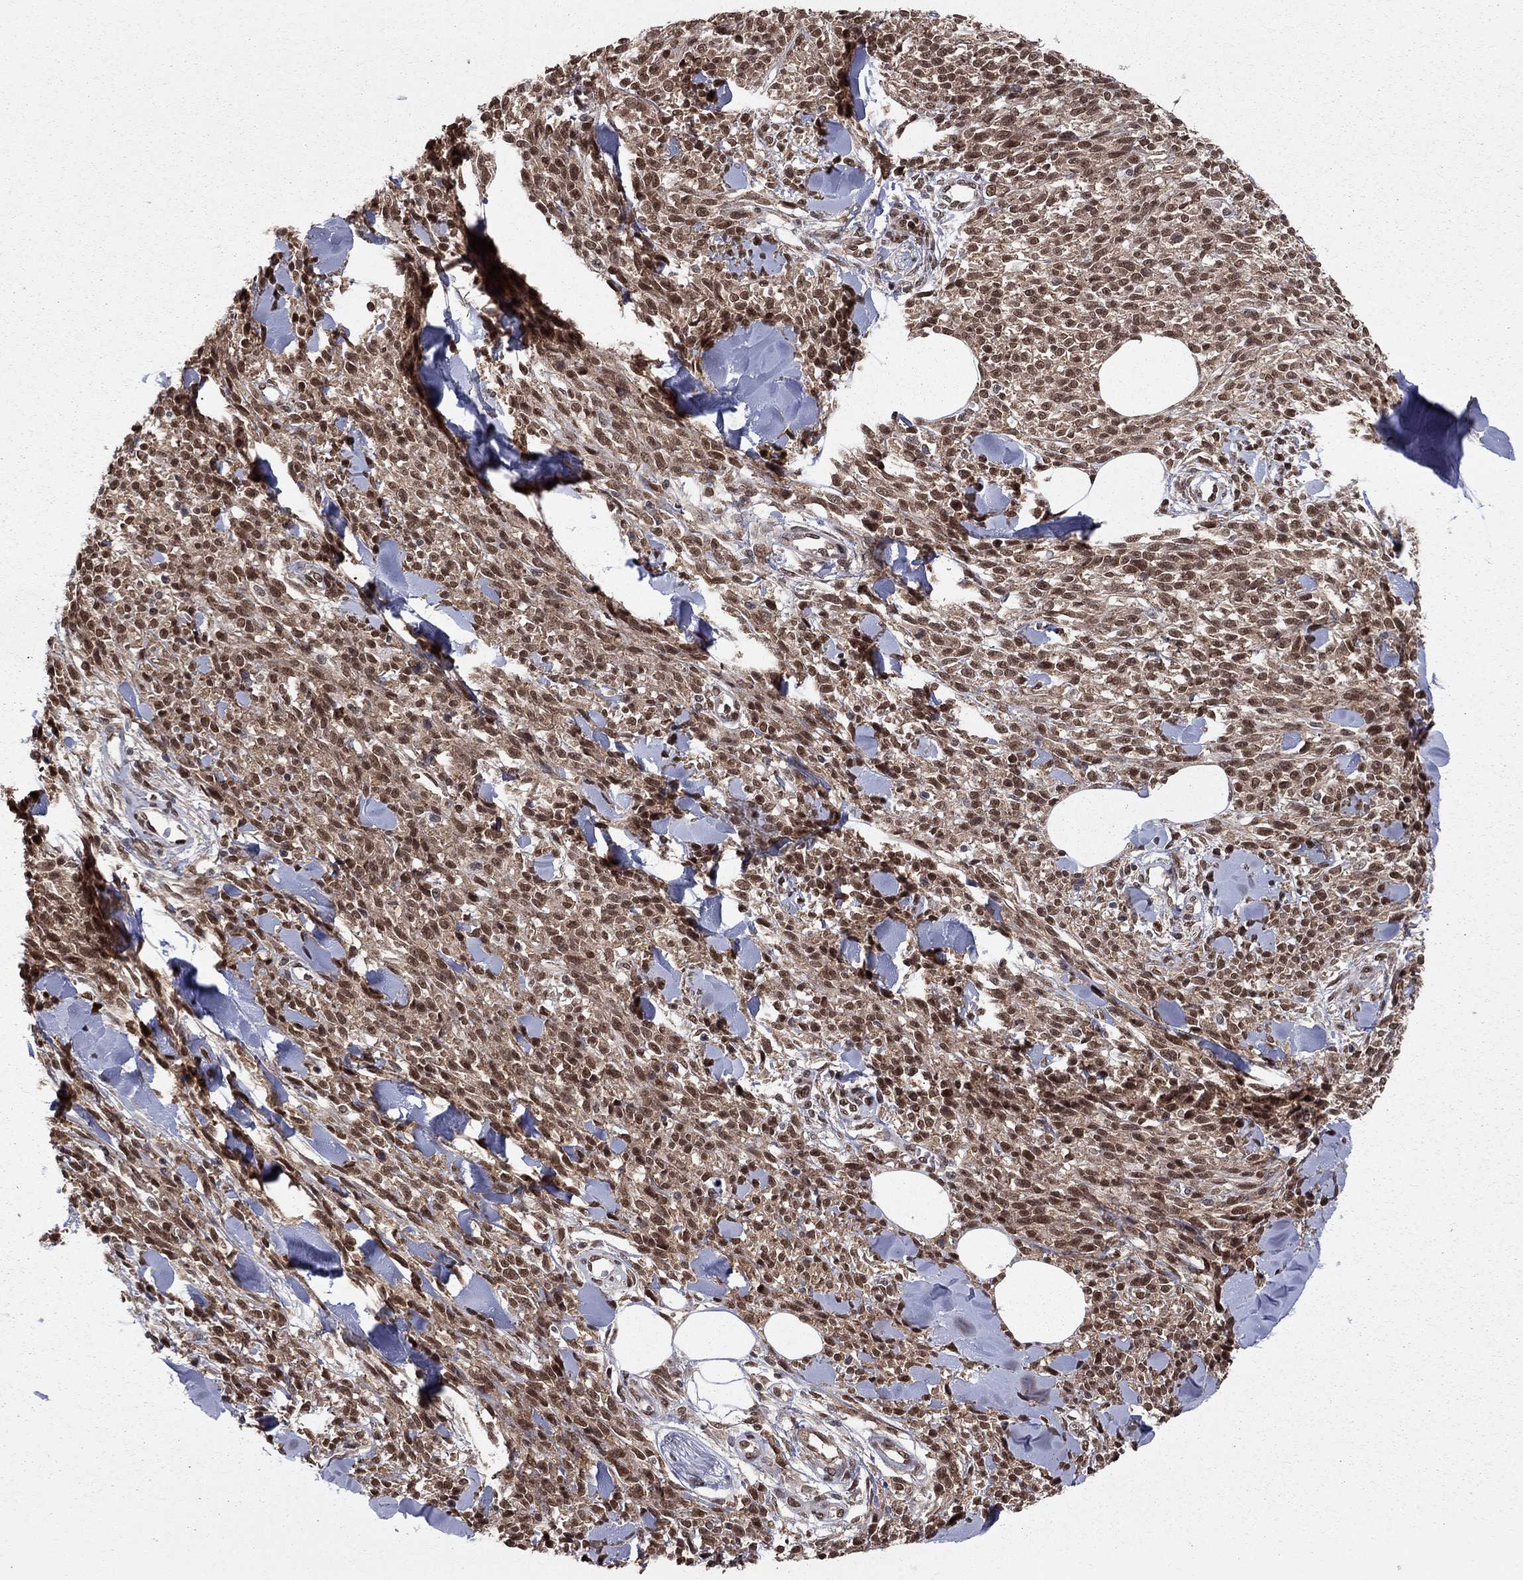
{"staining": {"intensity": "moderate", "quantity": ">75%", "location": "cytoplasmic/membranous,nuclear"}, "tissue": "melanoma", "cell_type": "Tumor cells", "image_type": "cancer", "snomed": [{"axis": "morphology", "description": "Malignant melanoma, NOS"}, {"axis": "topography", "description": "Skin"}, {"axis": "topography", "description": "Skin of trunk"}], "caption": "Melanoma stained for a protein reveals moderate cytoplasmic/membranous and nuclear positivity in tumor cells.", "gene": "SAP30L", "patient": {"sex": "male", "age": 74}}